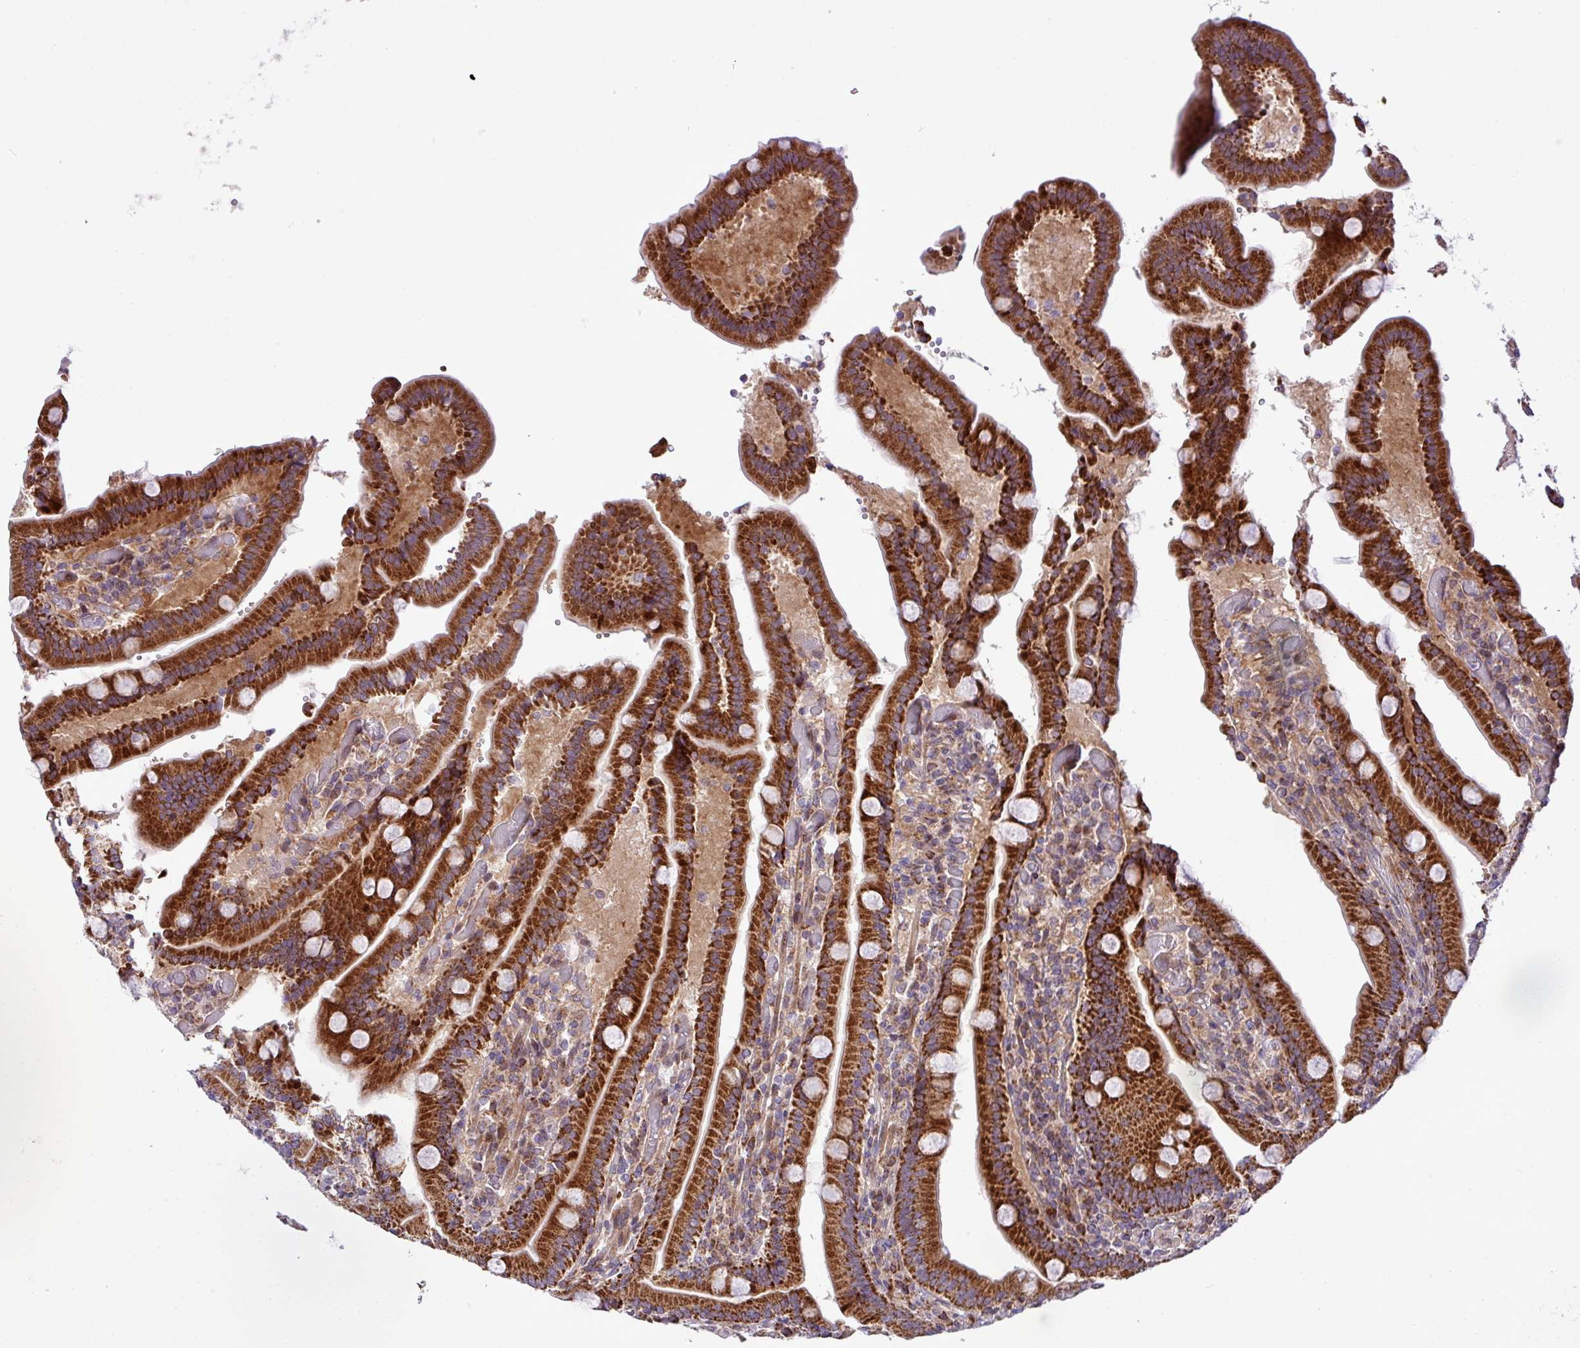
{"staining": {"intensity": "strong", "quantity": ">75%", "location": "cytoplasmic/membranous"}, "tissue": "duodenum", "cell_type": "Glandular cells", "image_type": "normal", "snomed": [{"axis": "morphology", "description": "Normal tissue, NOS"}, {"axis": "topography", "description": "Duodenum"}], "caption": "DAB immunohistochemical staining of normal duodenum reveals strong cytoplasmic/membranous protein staining in approximately >75% of glandular cells.", "gene": "B3GNT9", "patient": {"sex": "female", "age": 62}}